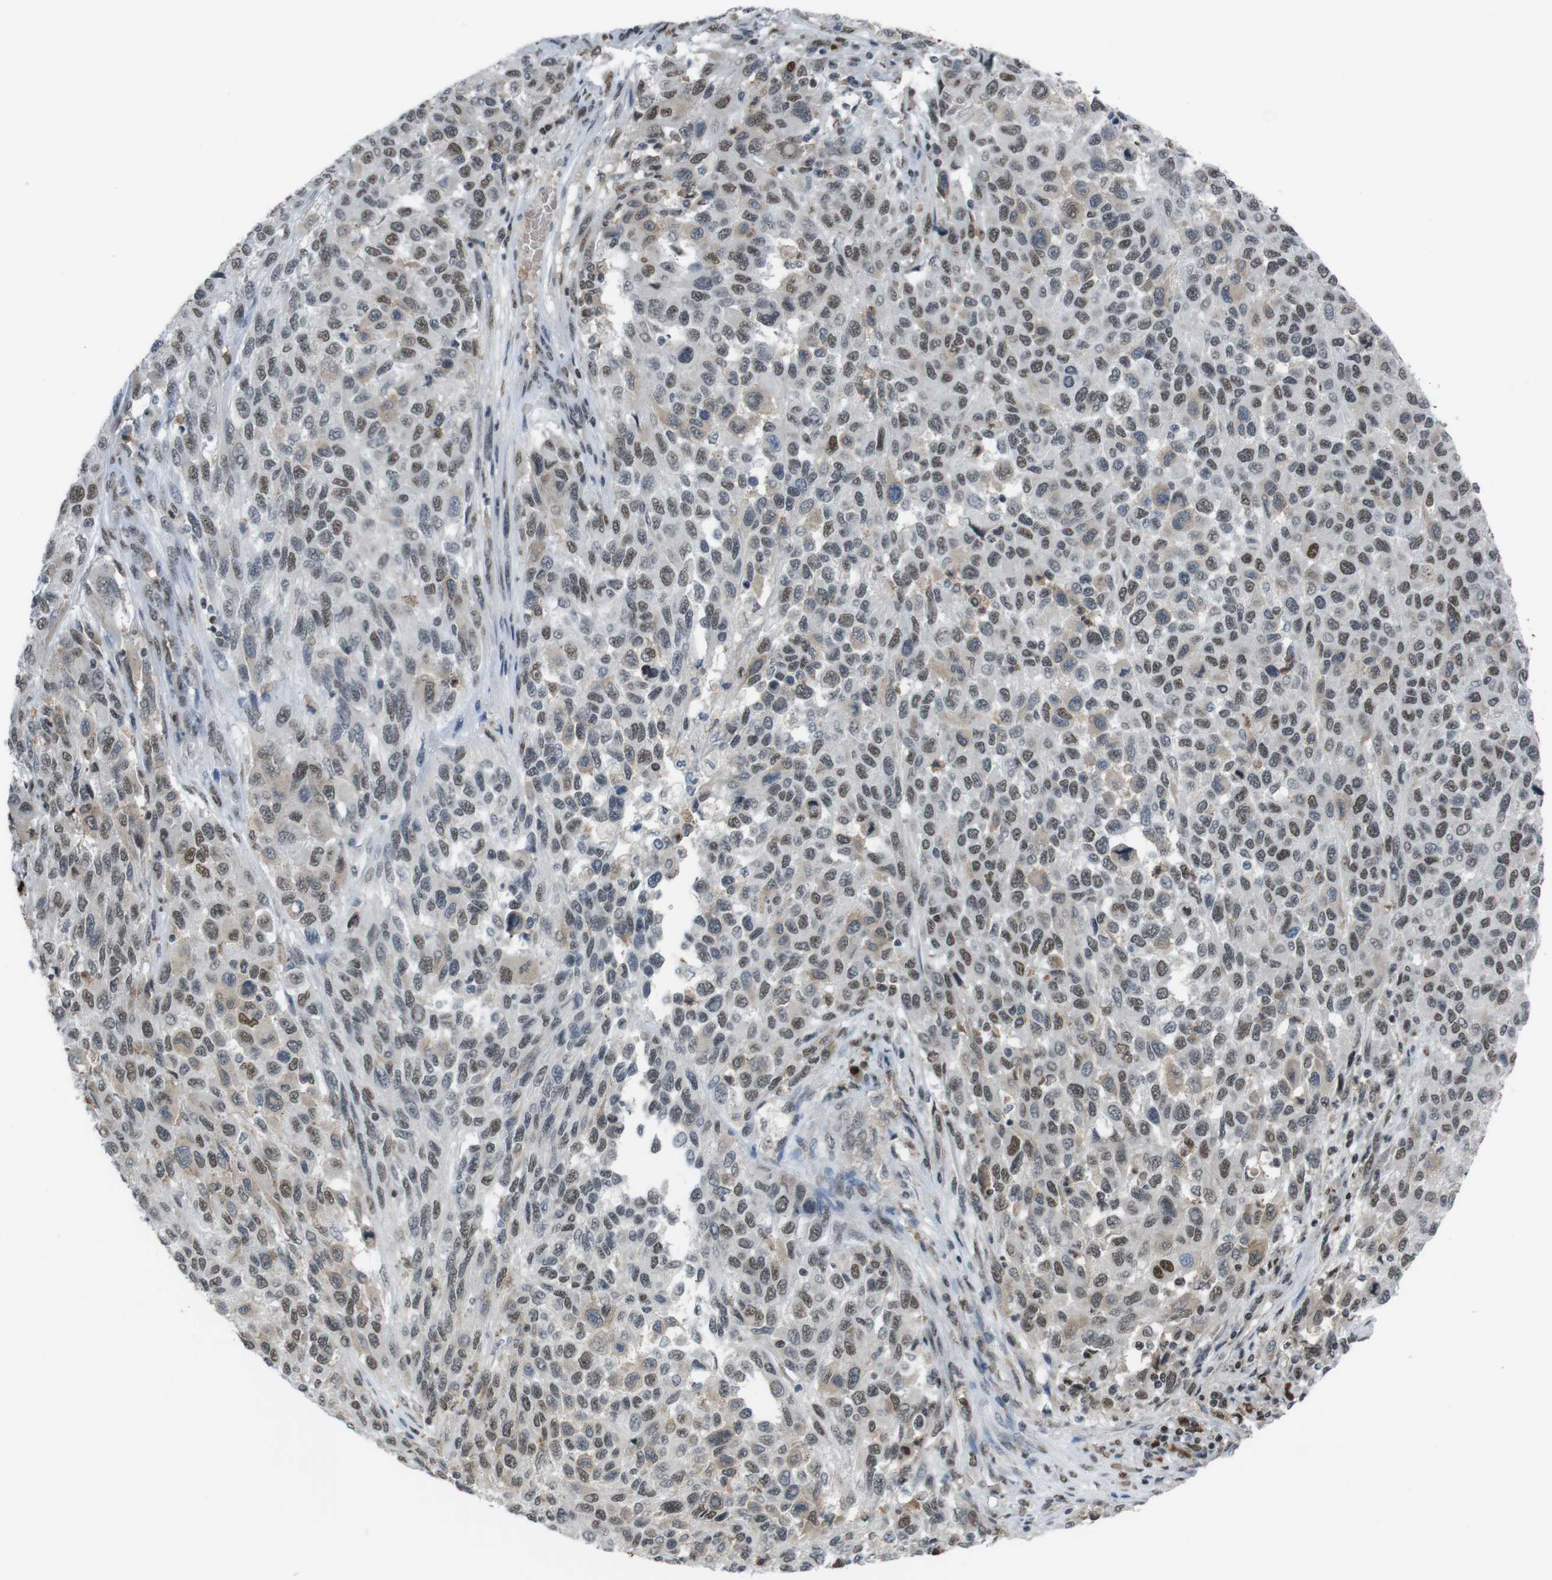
{"staining": {"intensity": "weak", "quantity": ">75%", "location": "nuclear"}, "tissue": "melanoma", "cell_type": "Tumor cells", "image_type": "cancer", "snomed": [{"axis": "morphology", "description": "Malignant melanoma, Metastatic site"}, {"axis": "topography", "description": "Lymph node"}], "caption": "This is a micrograph of immunohistochemistry staining of melanoma, which shows weak expression in the nuclear of tumor cells.", "gene": "SUB1", "patient": {"sex": "male", "age": 61}}